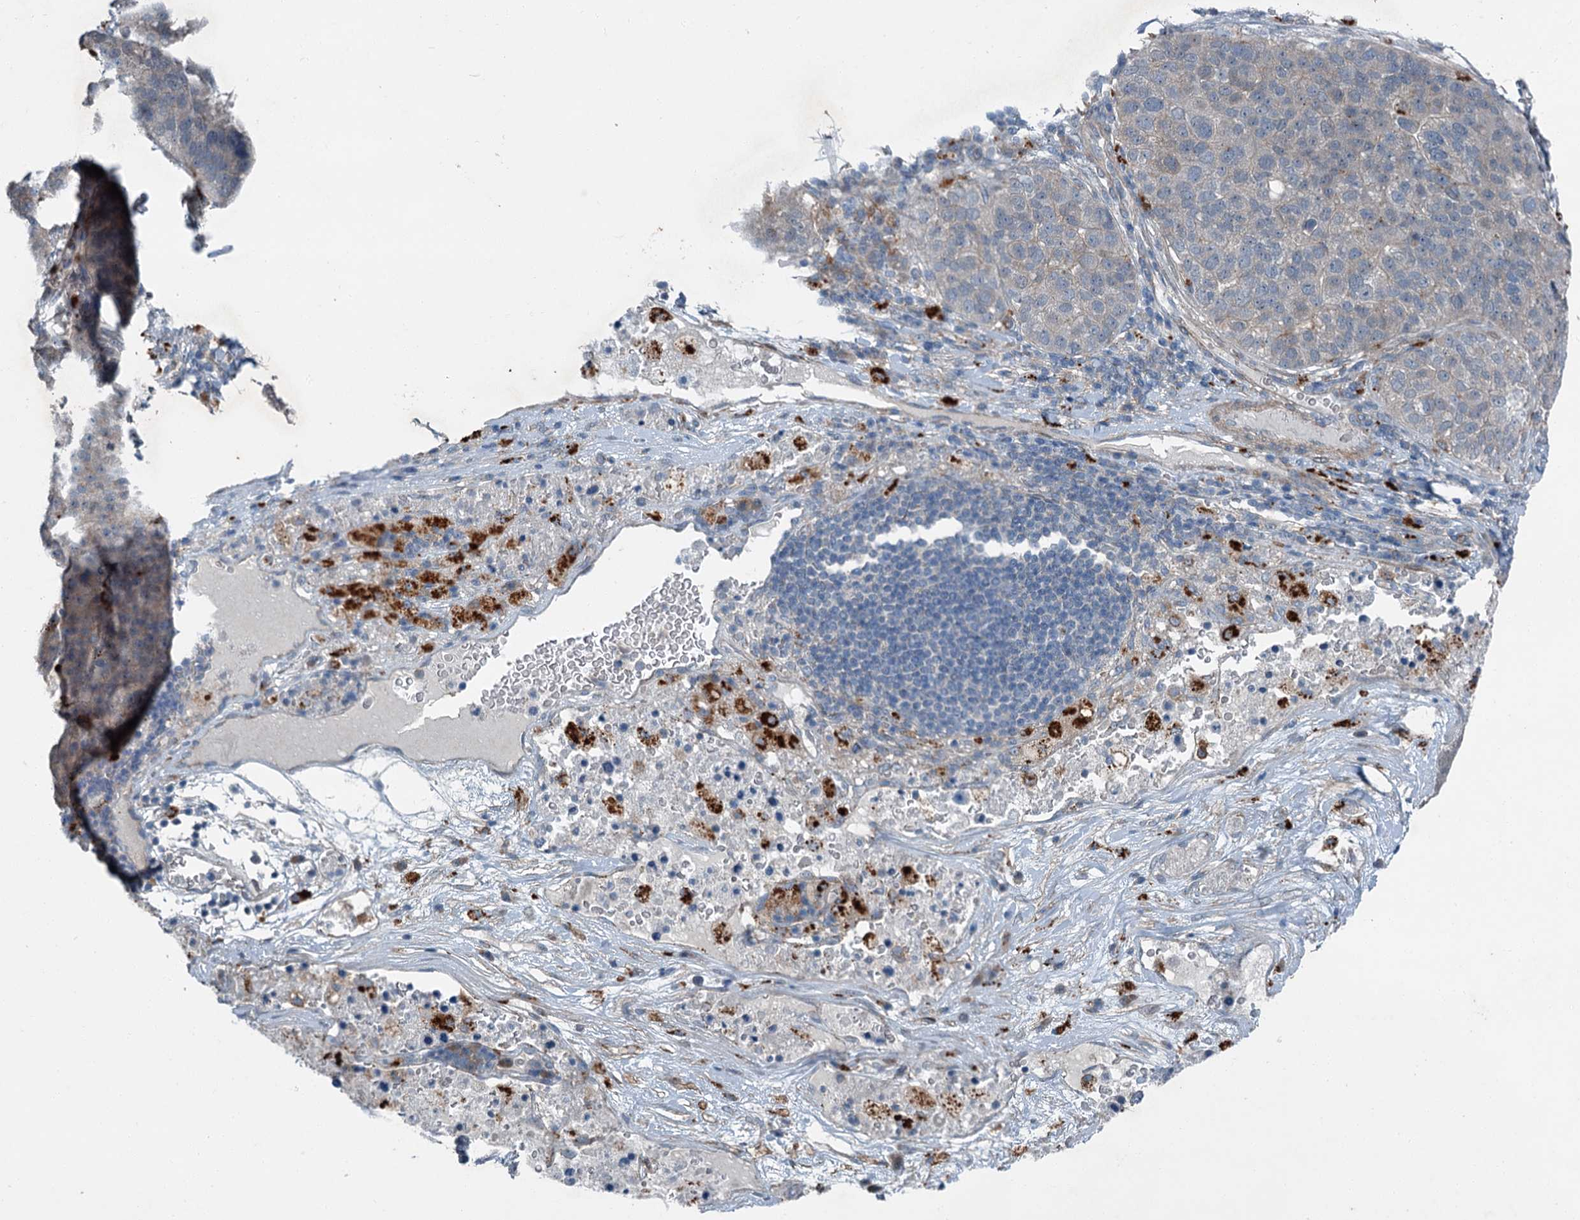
{"staining": {"intensity": "weak", "quantity": "<25%", "location": "cytoplasmic/membranous"}, "tissue": "pancreatic cancer", "cell_type": "Tumor cells", "image_type": "cancer", "snomed": [{"axis": "morphology", "description": "Adenocarcinoma, NOS"}, {"axis": "topography", "description": "Pancreas"}], "caption": "An immunohistochemistry photomicrograph of pancreatic cancer is shown. There is no staining in tumor cells of pancreatic cancer. Nuclei are stained in blue.", "gene": "AXL", "patient": {"sex": "female", "age": 61}}